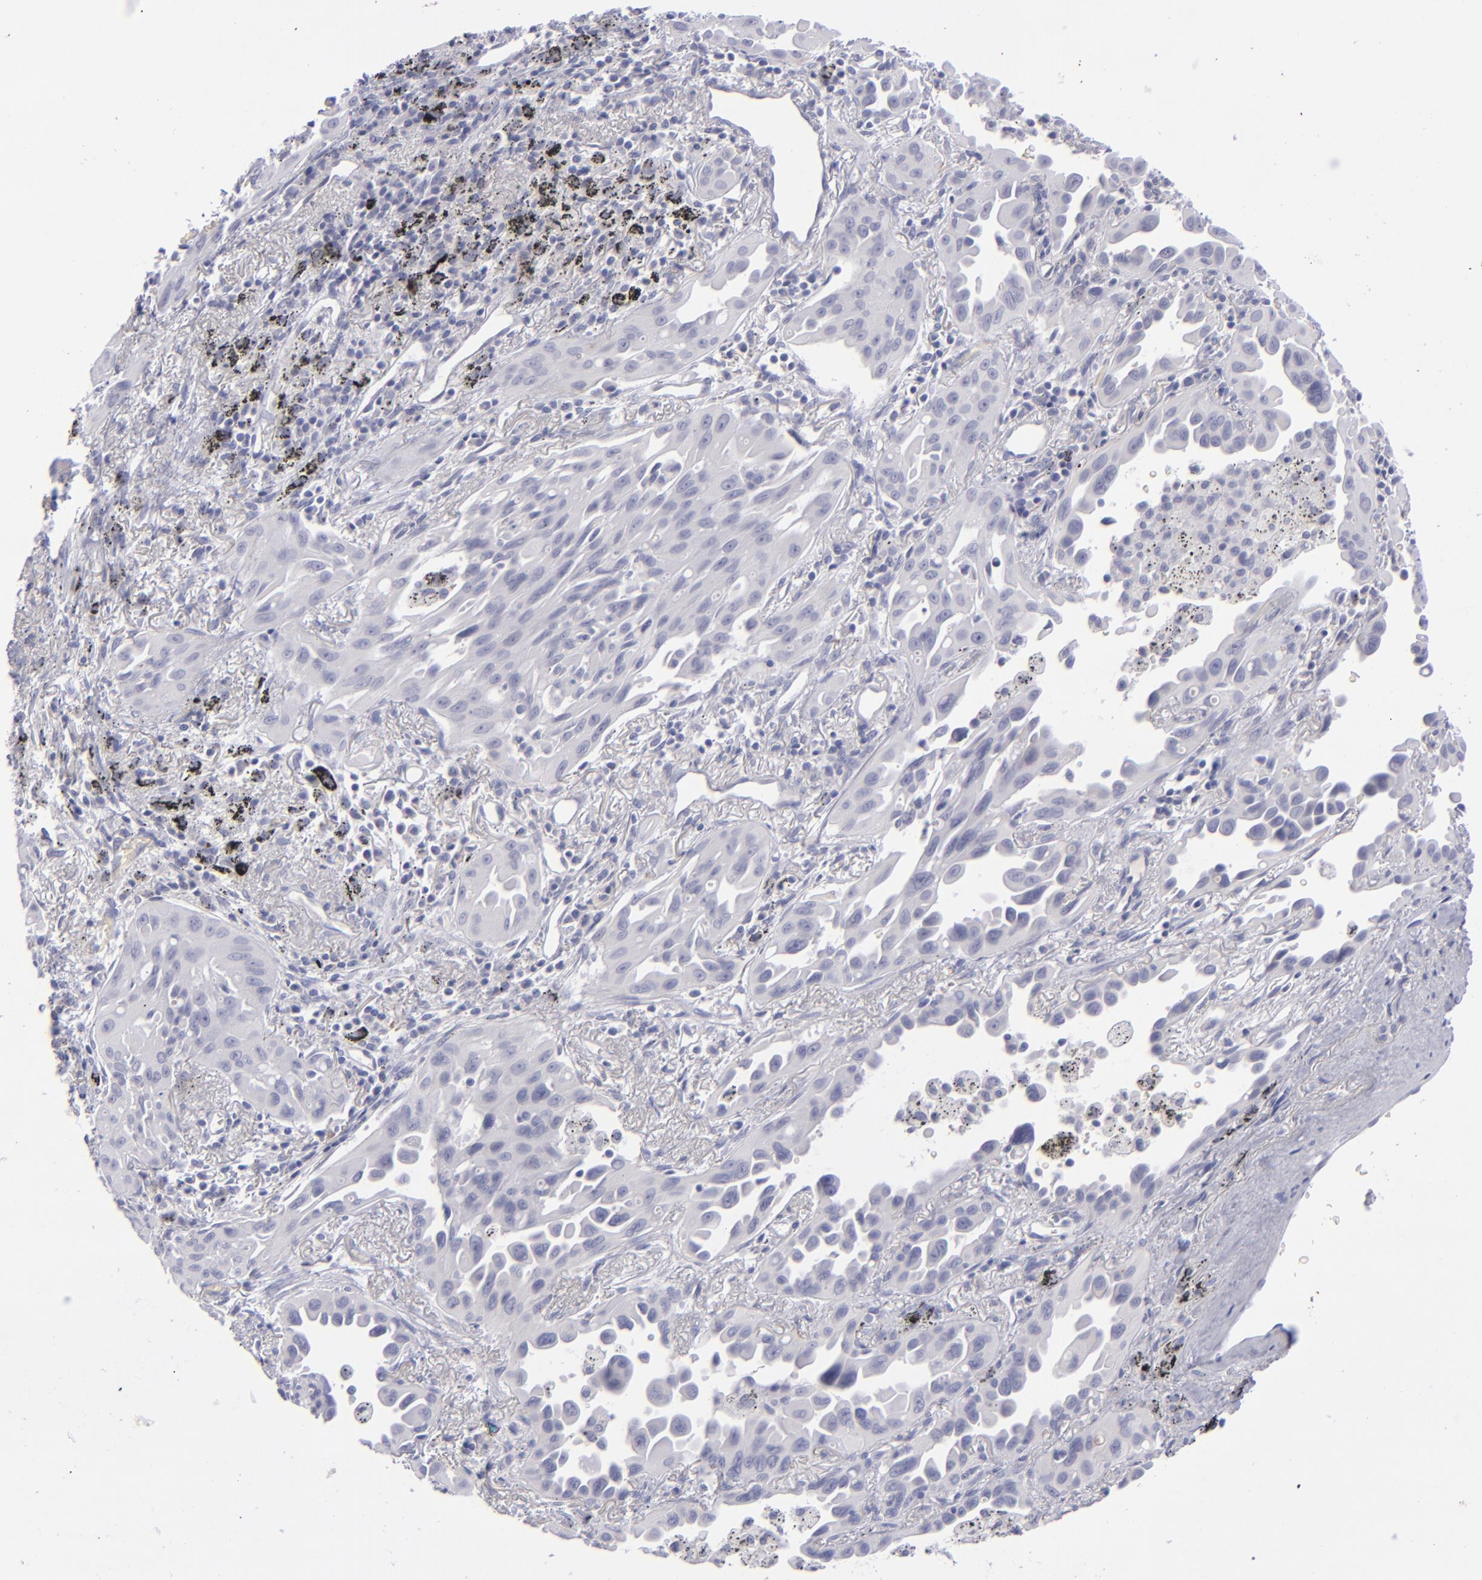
{"staining": {"intensity": "negative", "quantity": "none", "location": "none"}, "tissue": "lung cancer", "cell_type": "Tumor cells", "image_type": "cancer", "snomed": [{"axis": "morphology", "description": "Adenocarcinoma, NOS"}, {"axis": "topography", "description": "Lung"}], "caption": "An image of lung cancer stained for a protein shows no brown staining in tumor cells.", "gene": "ITGB4", "patient": {"sex": "male", "age": 68}}